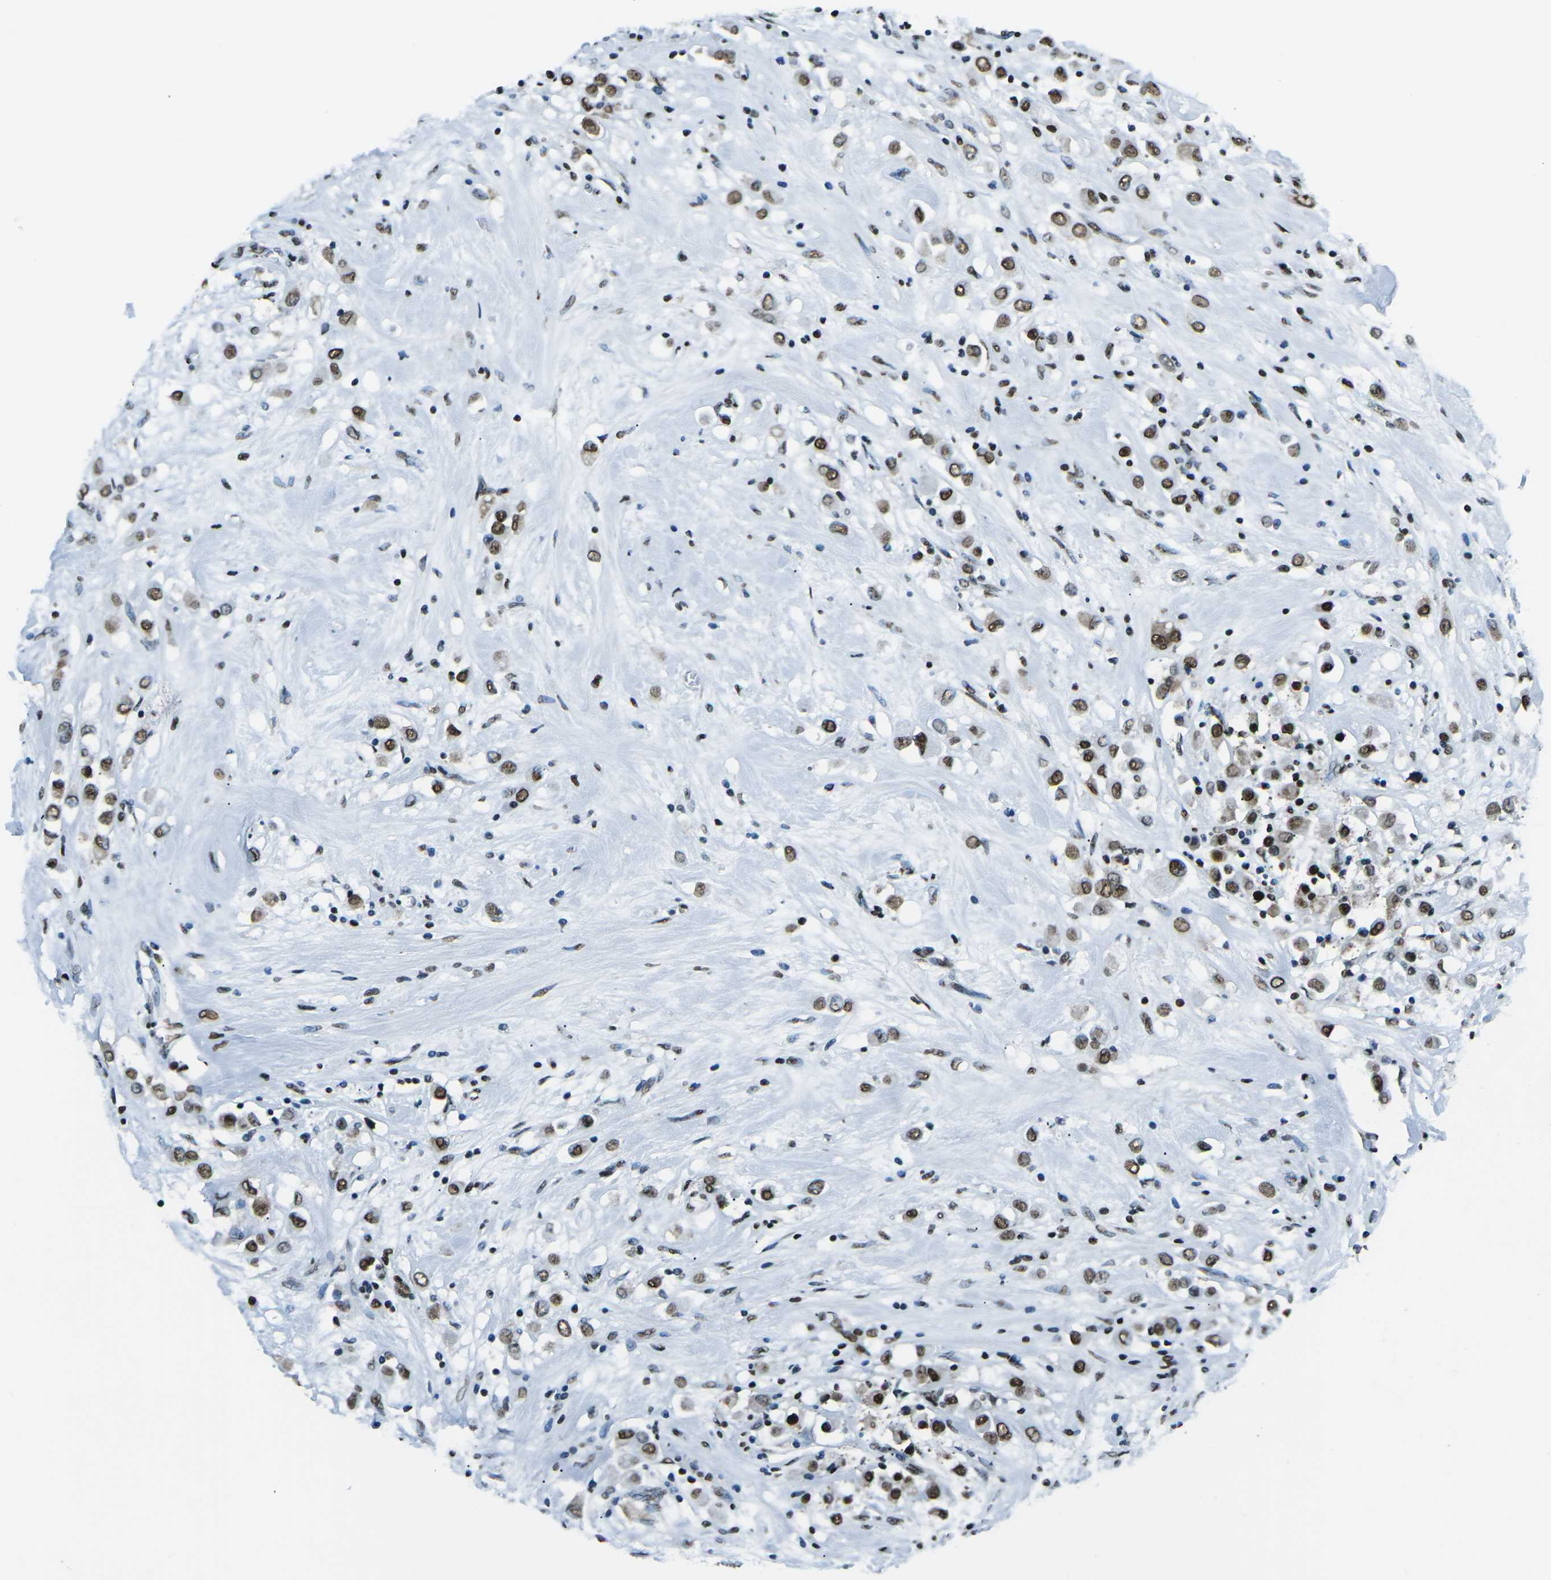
{"staining": {"intensity": "strong", "quantity": ">75%", "location": "nuclear"}, "tissue": "breast cancer", "cell_type": "Tumor cells", "image_type": "cancer", "snomed": [{"axis": "morphology", "description": "Duct carcinoma"}, {"axis": "topography", "description": "Breast"}], "caption": "A photomicrograph of intraductal carcinoma (breast) stained for a protein reveals strong nuclear brown staining in tumor cells.", "gene": "HNRNPL", "patient": {"sex": "female", "age": 61}}